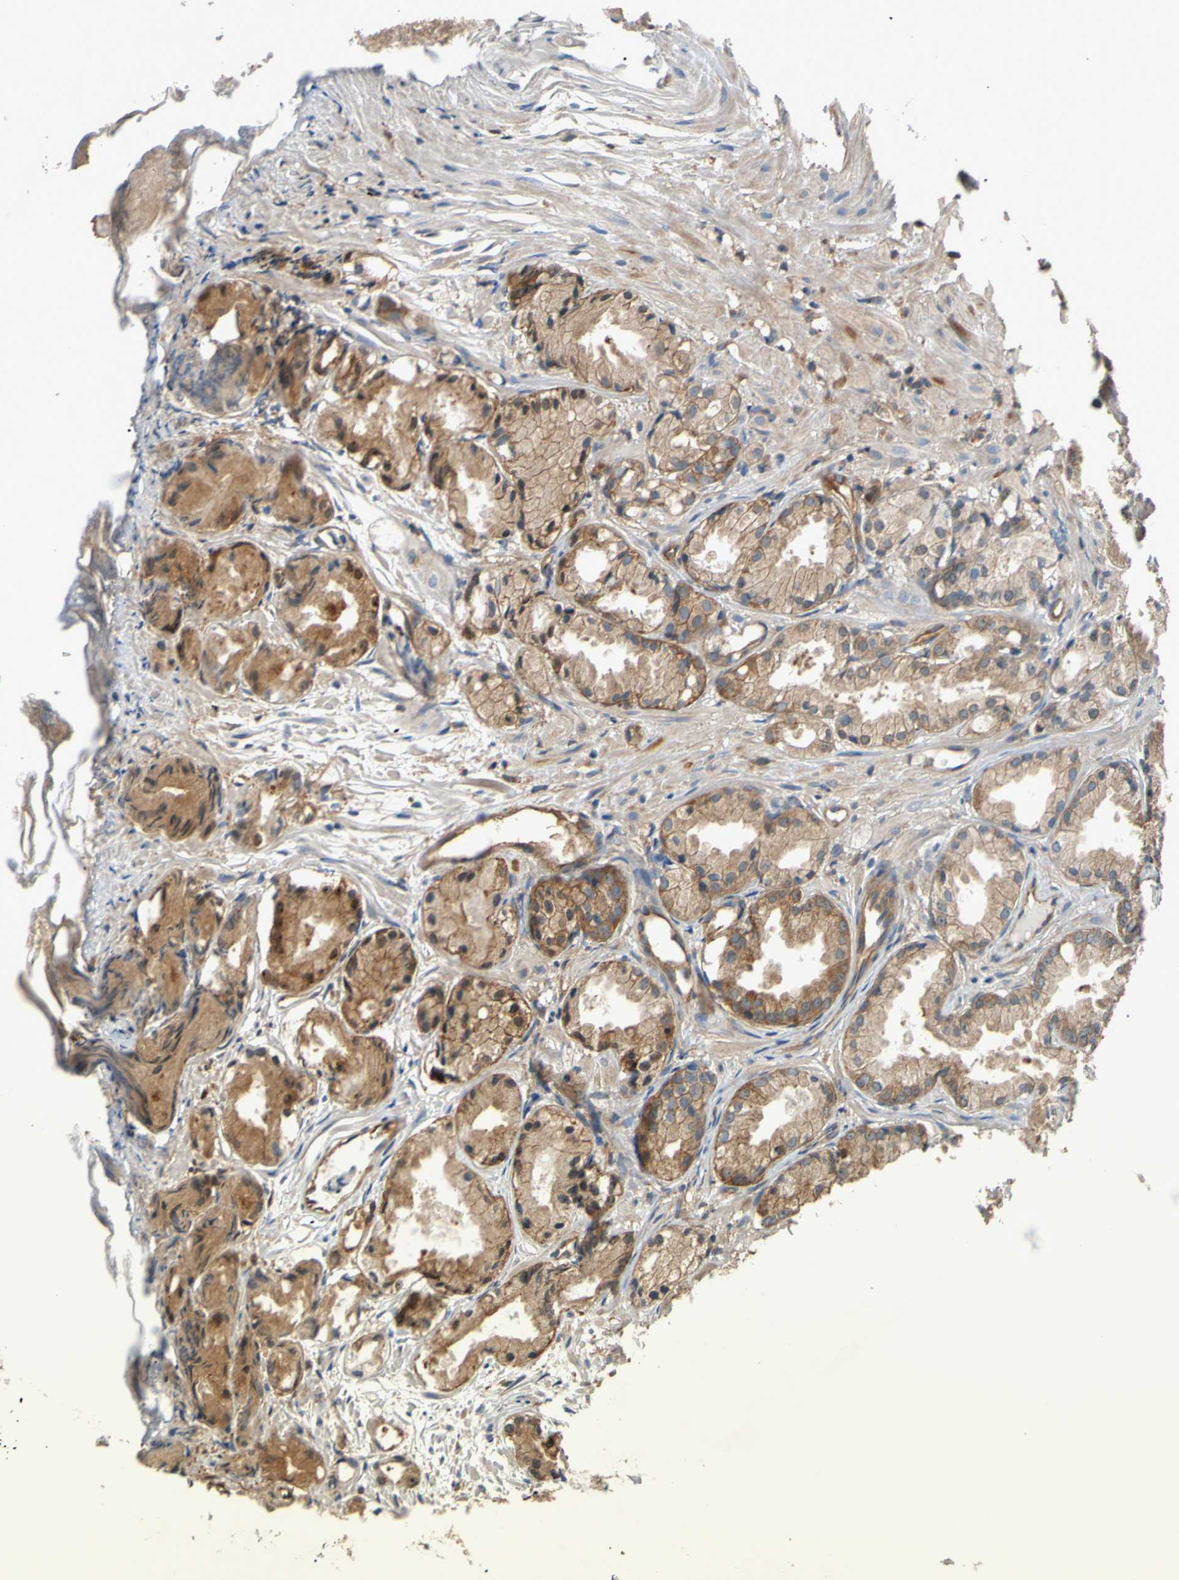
{"staining": {"intensity": "moderate", "quantity": ">75%", "location": "cytoplasmic/membranous"}, "tissue": "prostate cancer", "cell_type": "Tumor cells", "image_type": "cancer", "snomed": [{"axis": "morphology", "description": "Adenocarcinoma, Low grade"}, {"axis": "topography", "description": "Prostate"}], "caption": "Prostate cancer was stained to show a protein in brown. There is medium levels of moderate cytoplasmic/membranous expression in about >75% of tumor cells.", "gene": "CTTN", "patient": {"sex": "male", "age": 72}}